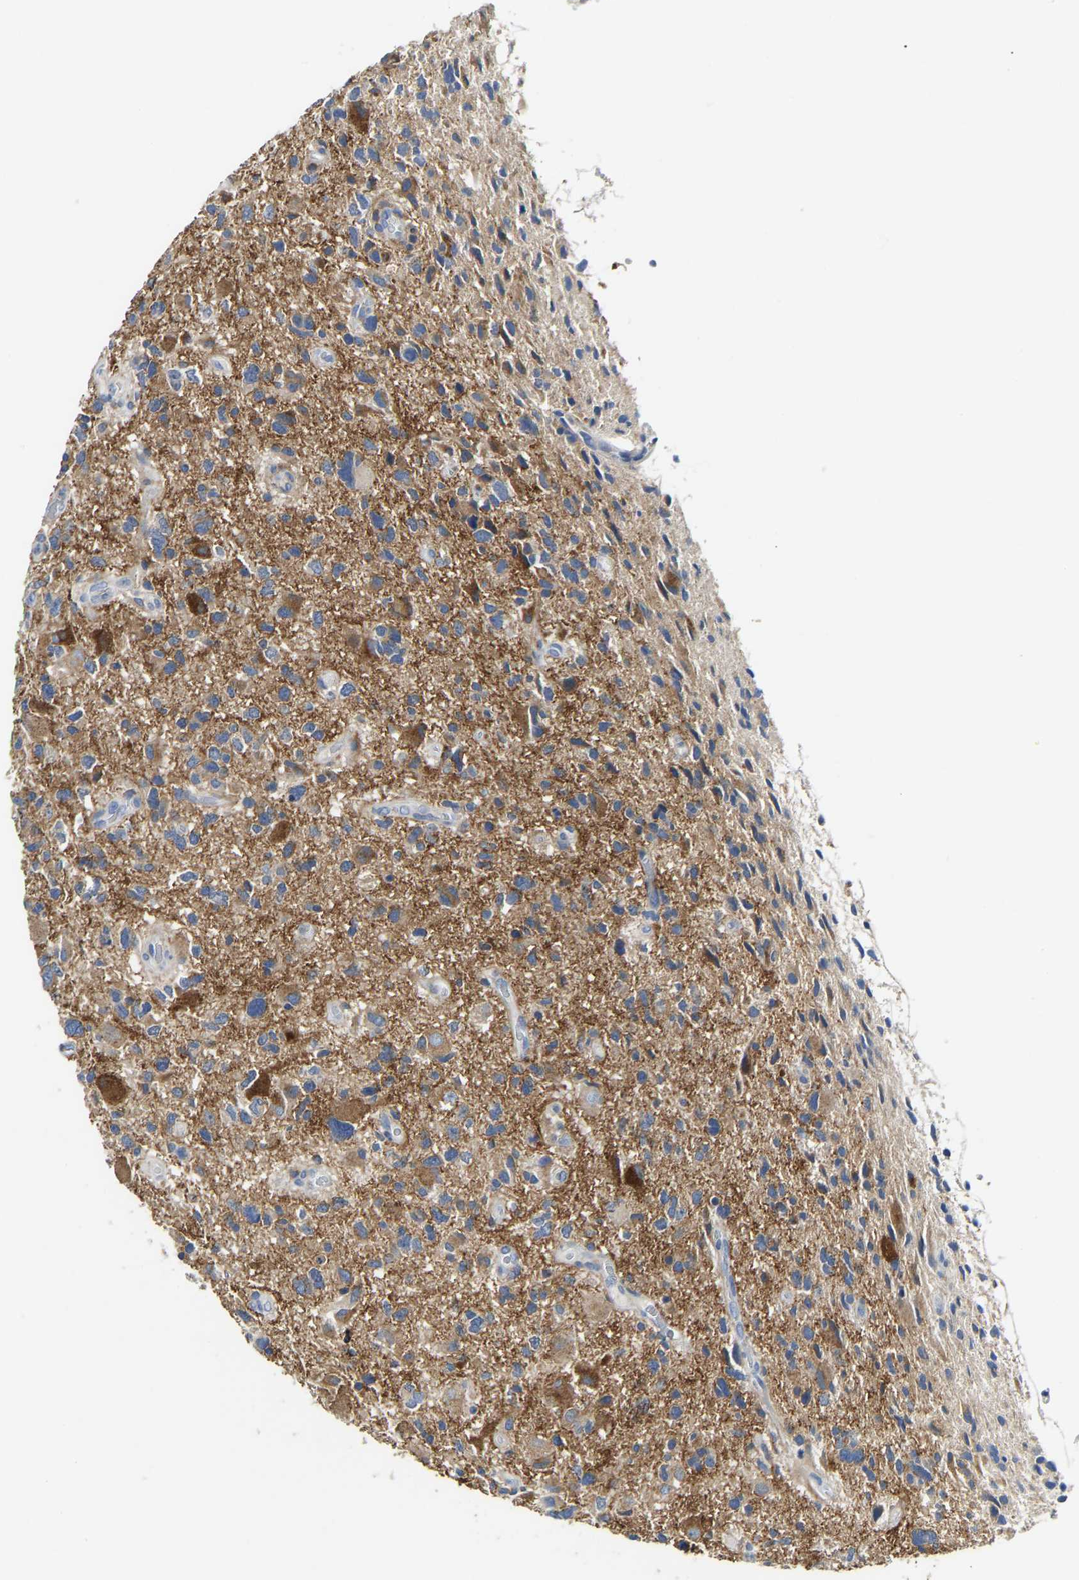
{"staining": {"intensity": "moderate", "quantity": ">75%", "location": "cytoplasmic/membranous"}, "tissue": "glioma", "cell_type": "Tumor cells", "image_type": "cancer", "snomed": [{"axis": "morphology", "description": "Glioma, malignant, High grade"}, {"axis": "topography", "description": "Brain"}], "caption": "Glioma stained for a protein (brown) displays moderate cytoplasmic/membranous positive staining in about >75% of tumor cells.", "gene": "ATP6V1E1", "patient": {"sex": "male", "age": 33}}